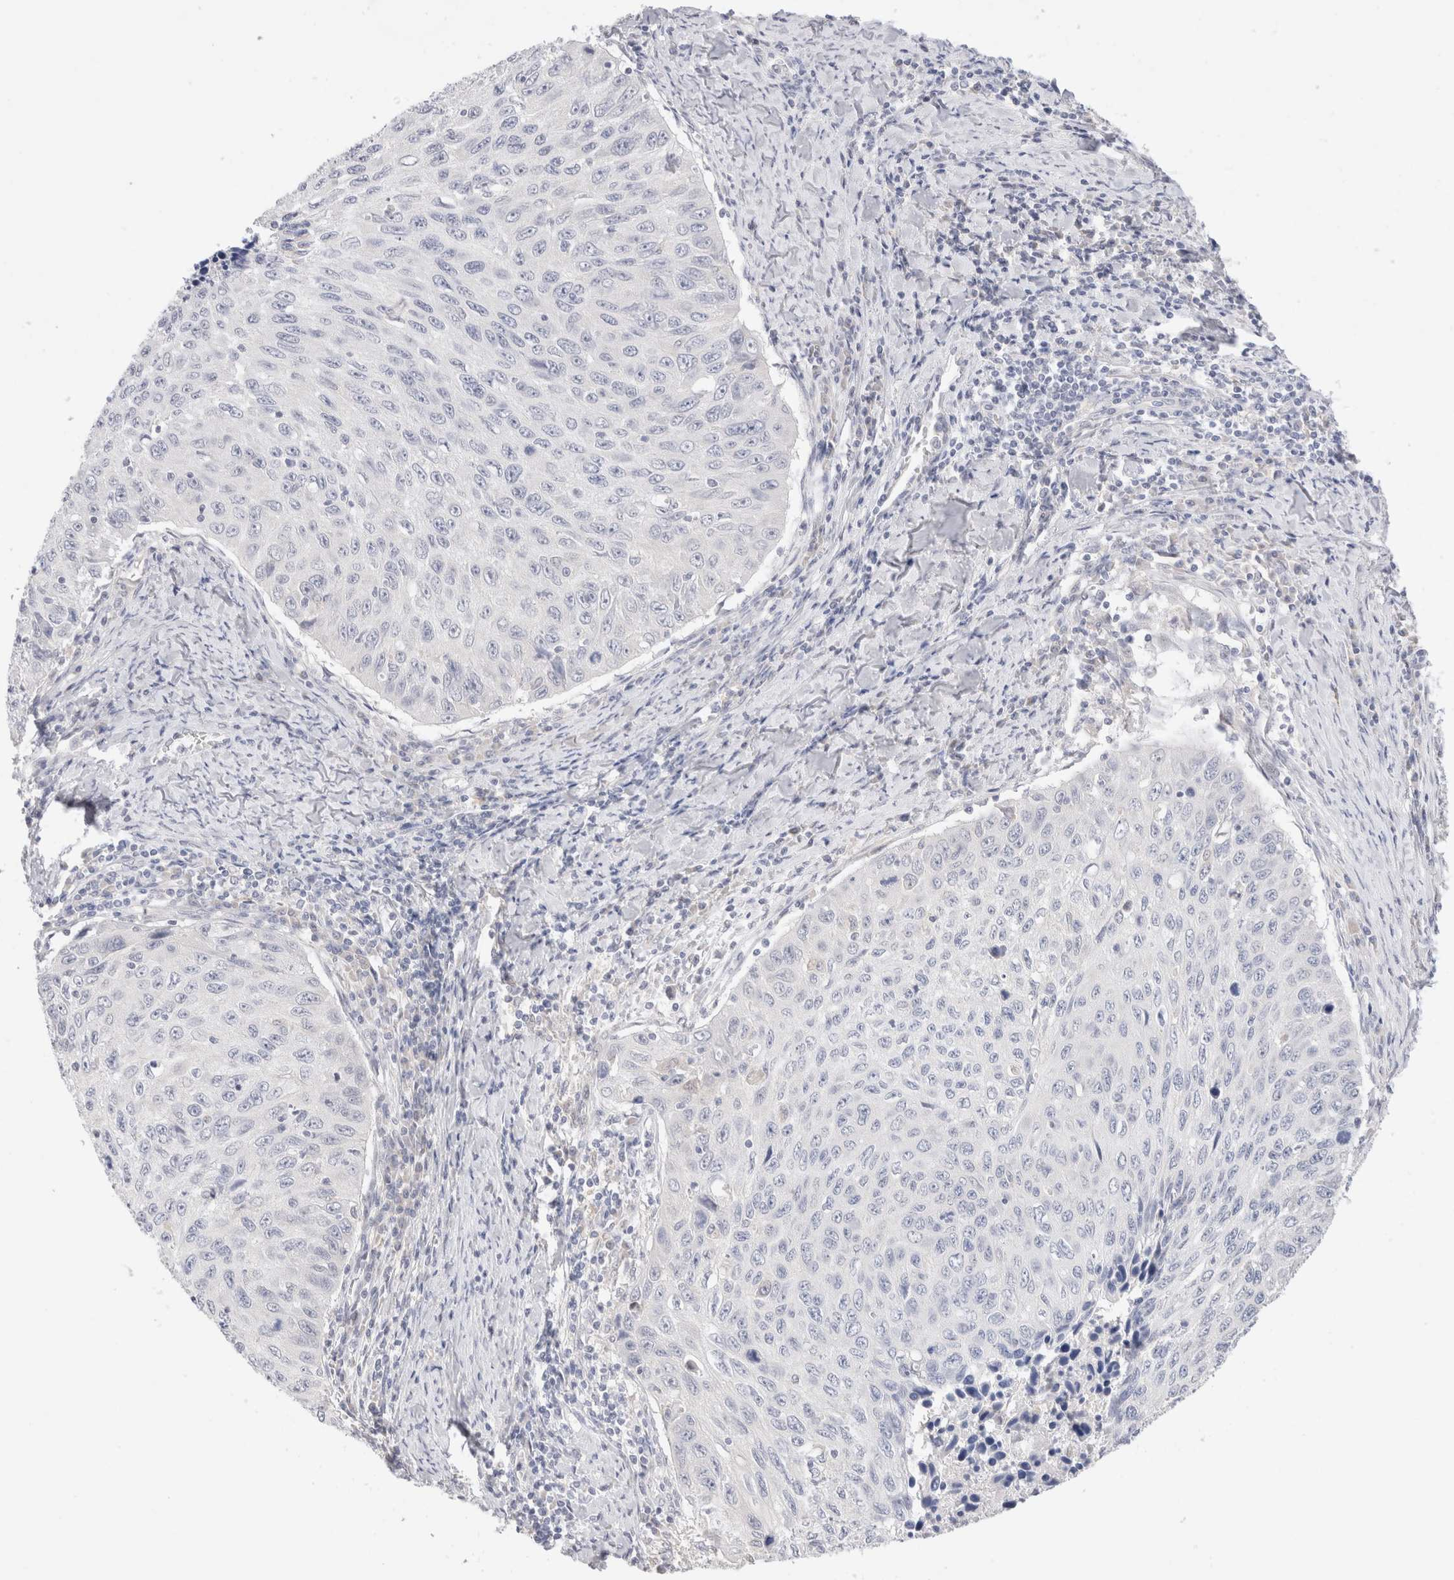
{"staining": {"intensity": "negative", "quantity": "none", "location": "none"}, "tissue": "cervical cancer", "cell_type": "Tumor cells", "image_type": "cancer", "snomed": [{"axis": "morphology", "description": "Squamous cell carcinoma, NOS"}, {"axis": "topography", "description": "Cervix"}], "caption": "High power microscopy histopathology image of an immunohistochemistry image of cervical squamous cell carcinoma, revealing no significant staining in tumor cells.", "gene": "SPATA20", "patient": {"sex": "female", "age": 53}}